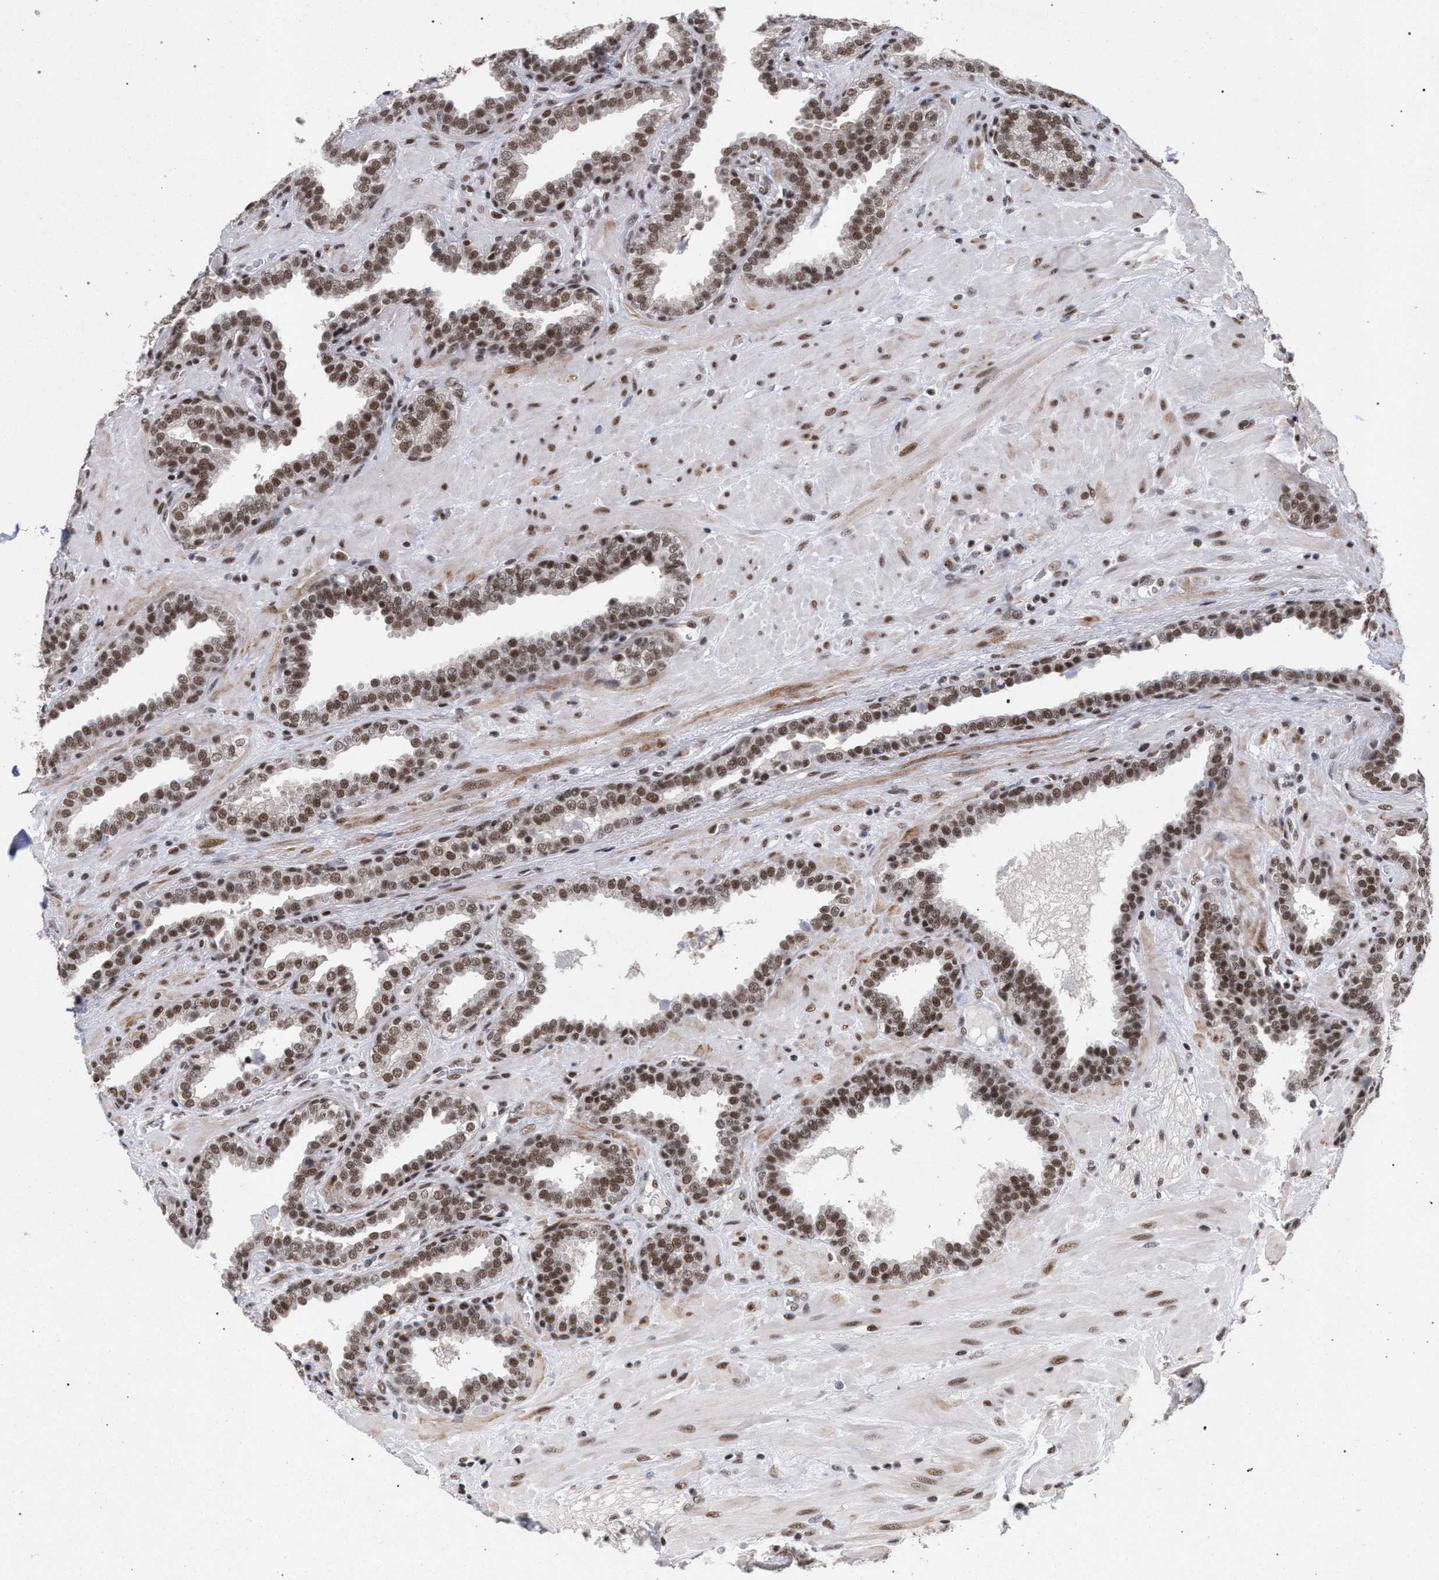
{"staining": {"intensity": "moderate", "quantity": ">75%", "location": "nuclear"}, "tissue": "prostate", "cell_type": "Glandular cells", "image_type": "normal", "snomed": [{"axis": "morphology", "description": "Normal tissue, NOS"}, {"axis": "topography", "description": "Prostate"}], "caption": "A medium amount of moderate nuclear expression is identified in approximately >75% of glandular cells in normal prostate. (Stains: DAB in brown, nuclei in blue, Microscopy: brightfield microscopy at high magnification).", "gene": "SCAF4", "patient": {"sex": "male", "age": 51}}